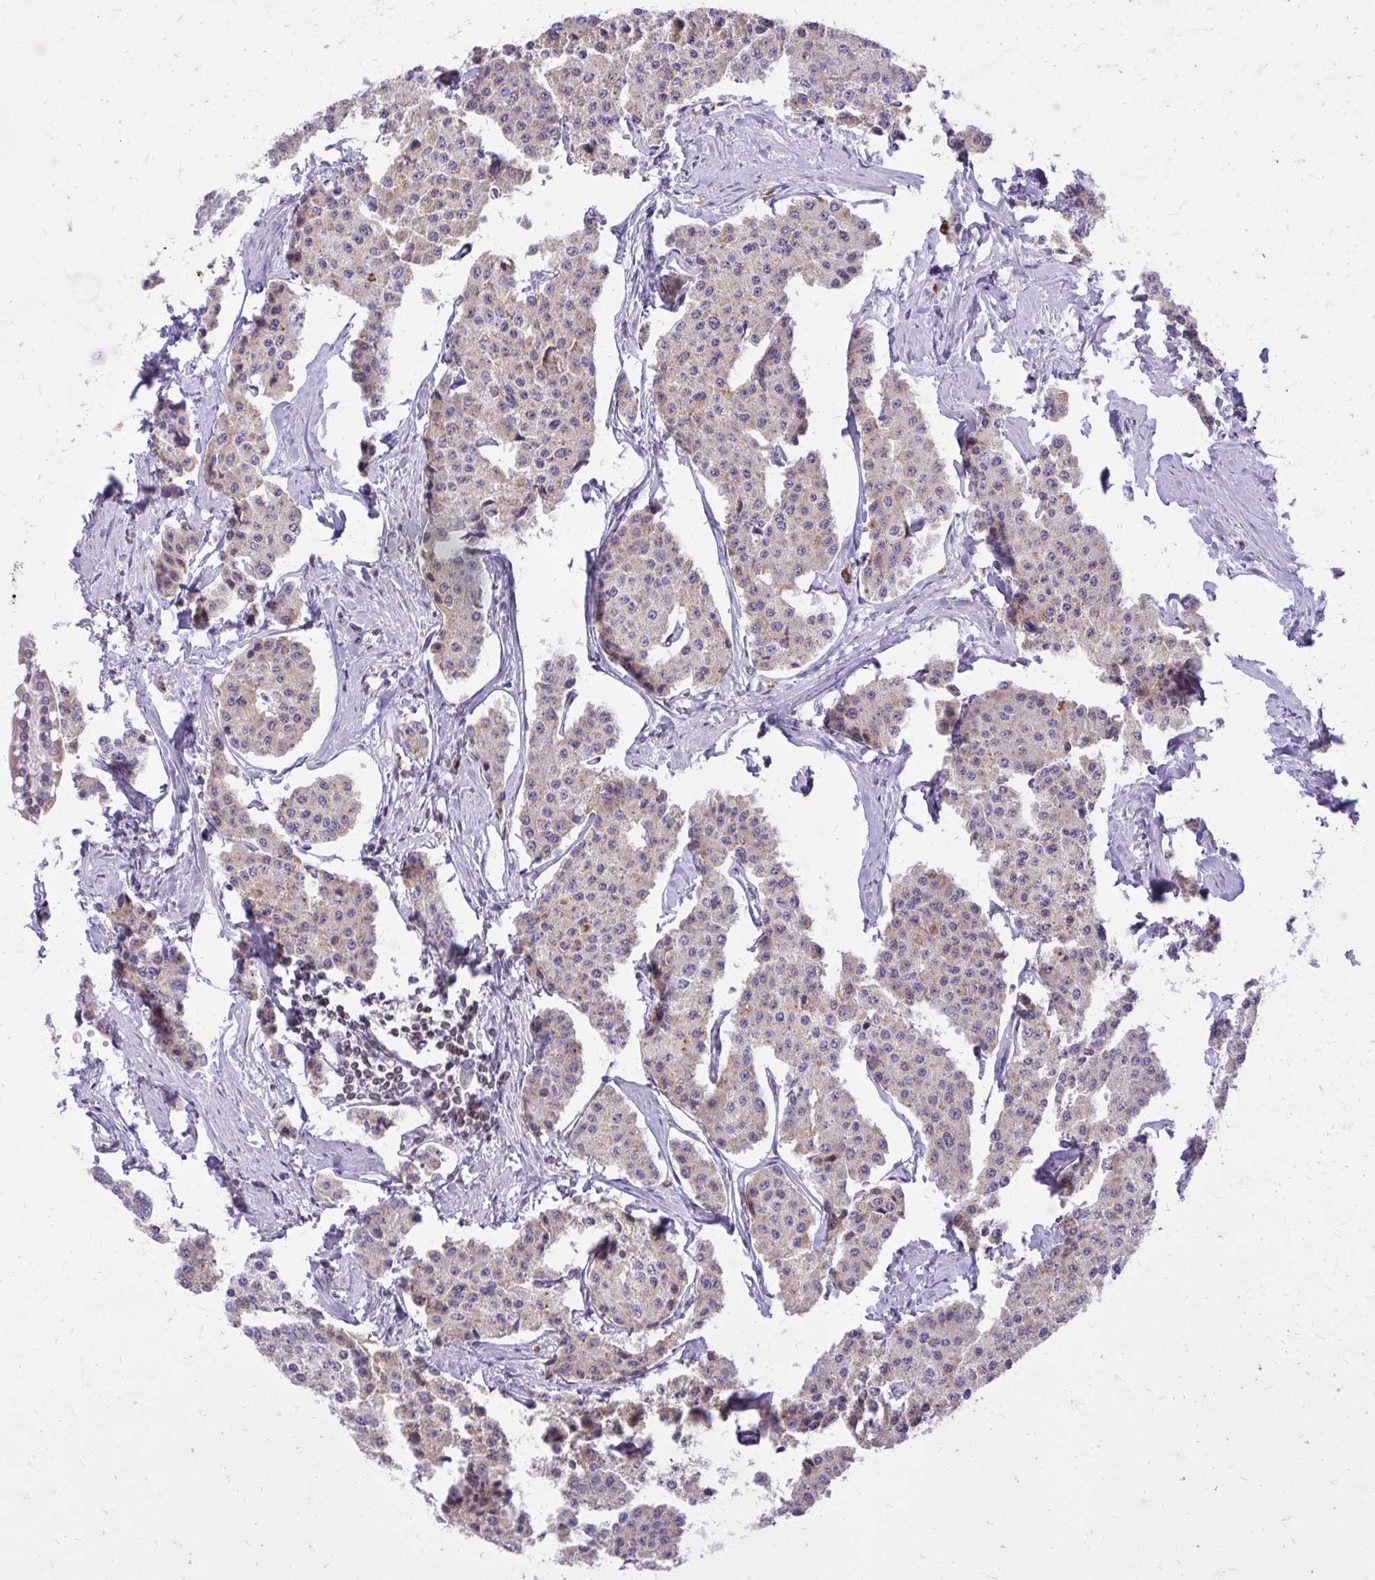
{"staining": {"intensity": "weak", "quantity": "25%-75%", "location": "cytoplasmic/membranous"}, "tissue": "carcinoid", "cell_type": "Tumor cells", "image_type": "cancer", "snomed": [{"axis": "morphology", "description": "Carcinoid, malignant, NOS"}, {"axis": "topography", "description": "Small intestine"}], "caption": "Carcinoid stained for a protein displays weak cytoplasmic/membranous positivity in tumor cells.", "gene": "RPS6KA2", "patient": {"sex": "female", "age": 65}}